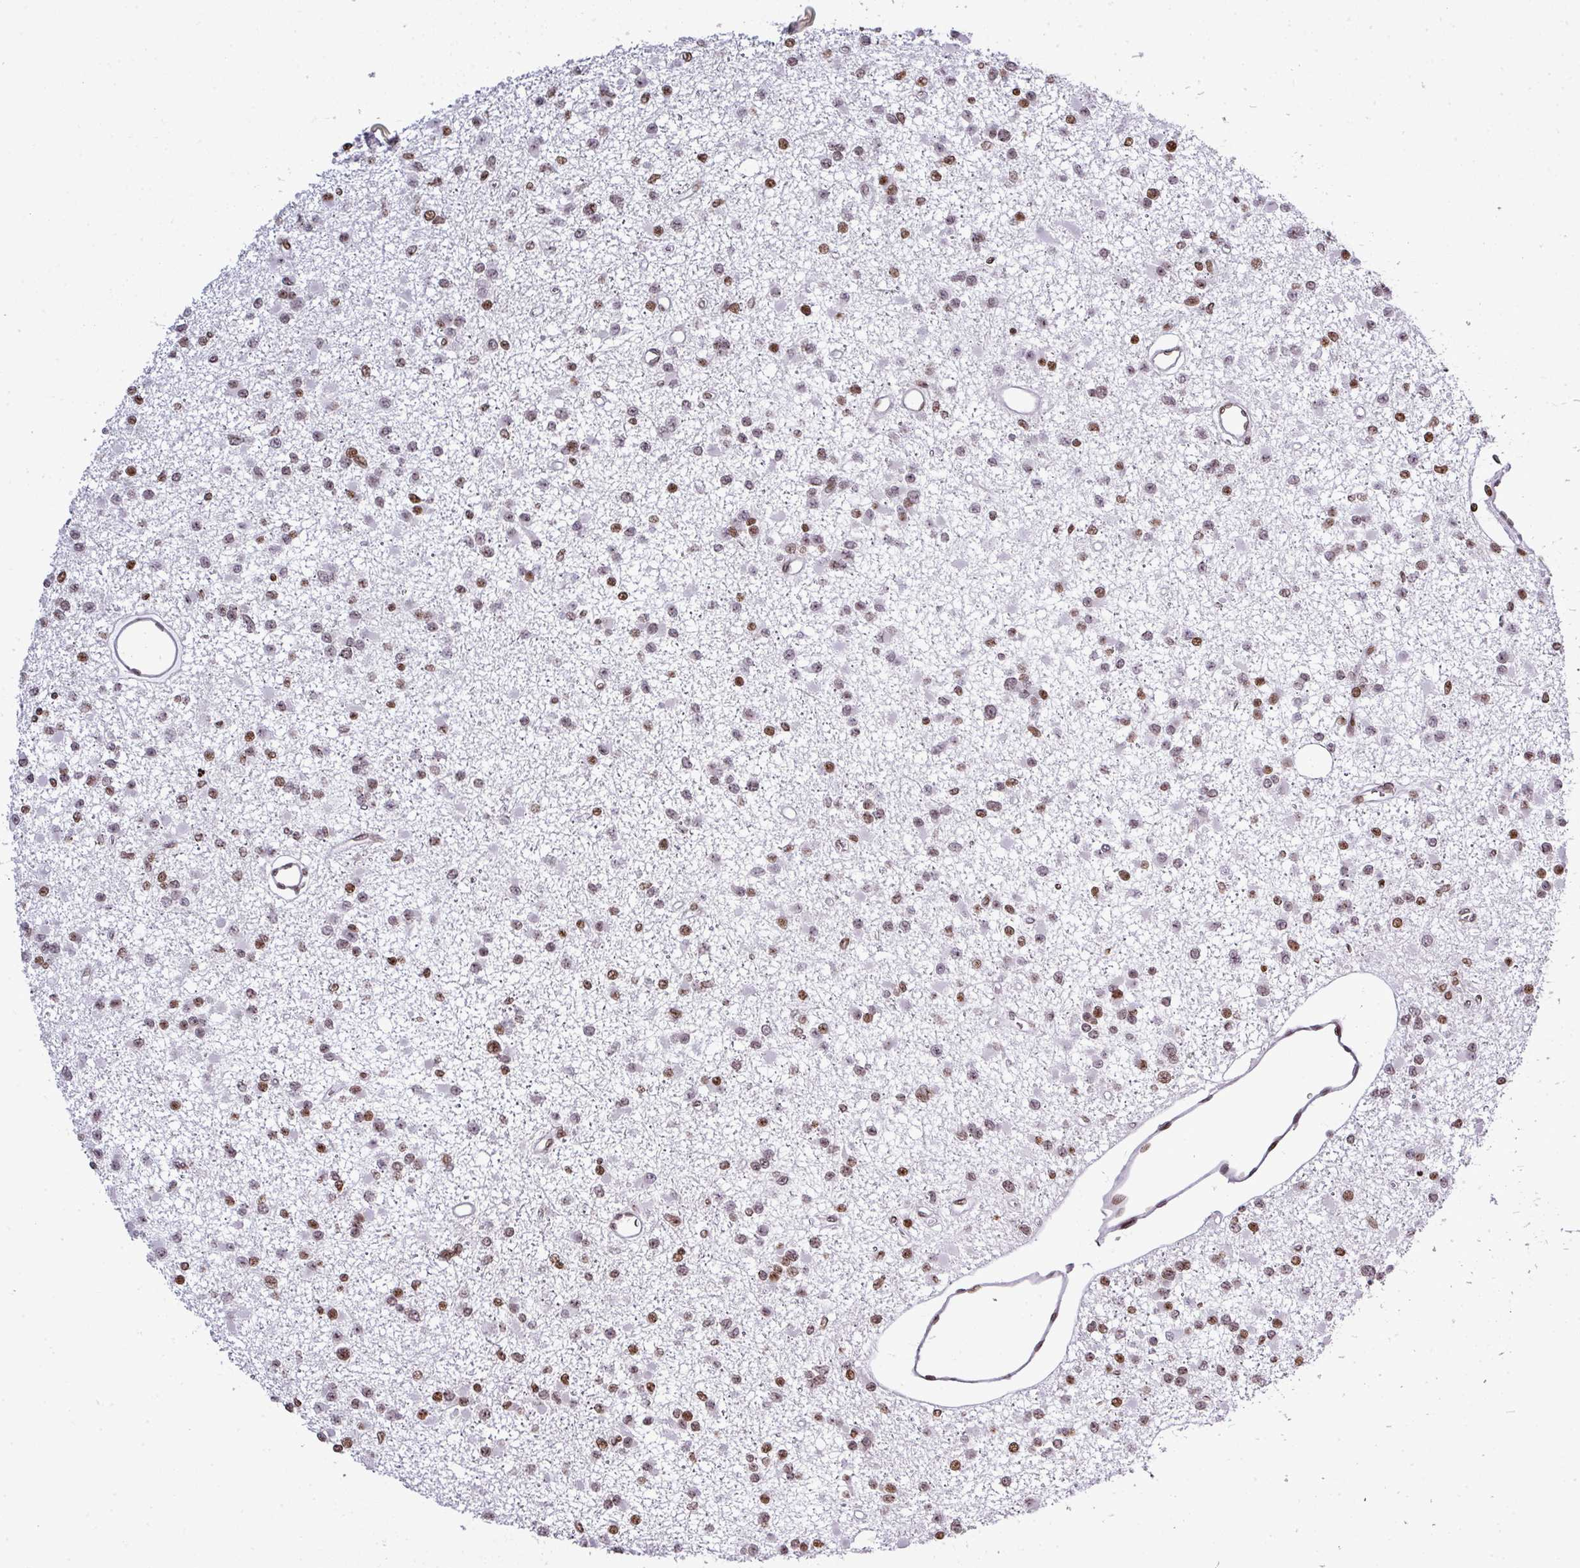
{"staining": {"intensity": "moderate", "quantity": ">75%", "location": "nuclear"}, "tissue": "glioma", "cell_type": "Tumor cells", "image_type": "cancer", "snomed": [{"axis": "morphology", "description": "Glioma, malignant, Low grade"}, {"axis": "topography", "description": "Brain"}], "caption": "Immunohistochemical staining of glioma demonstrates medium levels of moderate nuclear positivity in approximately >75% of tumor cells.", "gene": "RASL11A", "patient": {"sex": "female", "age": 22}}